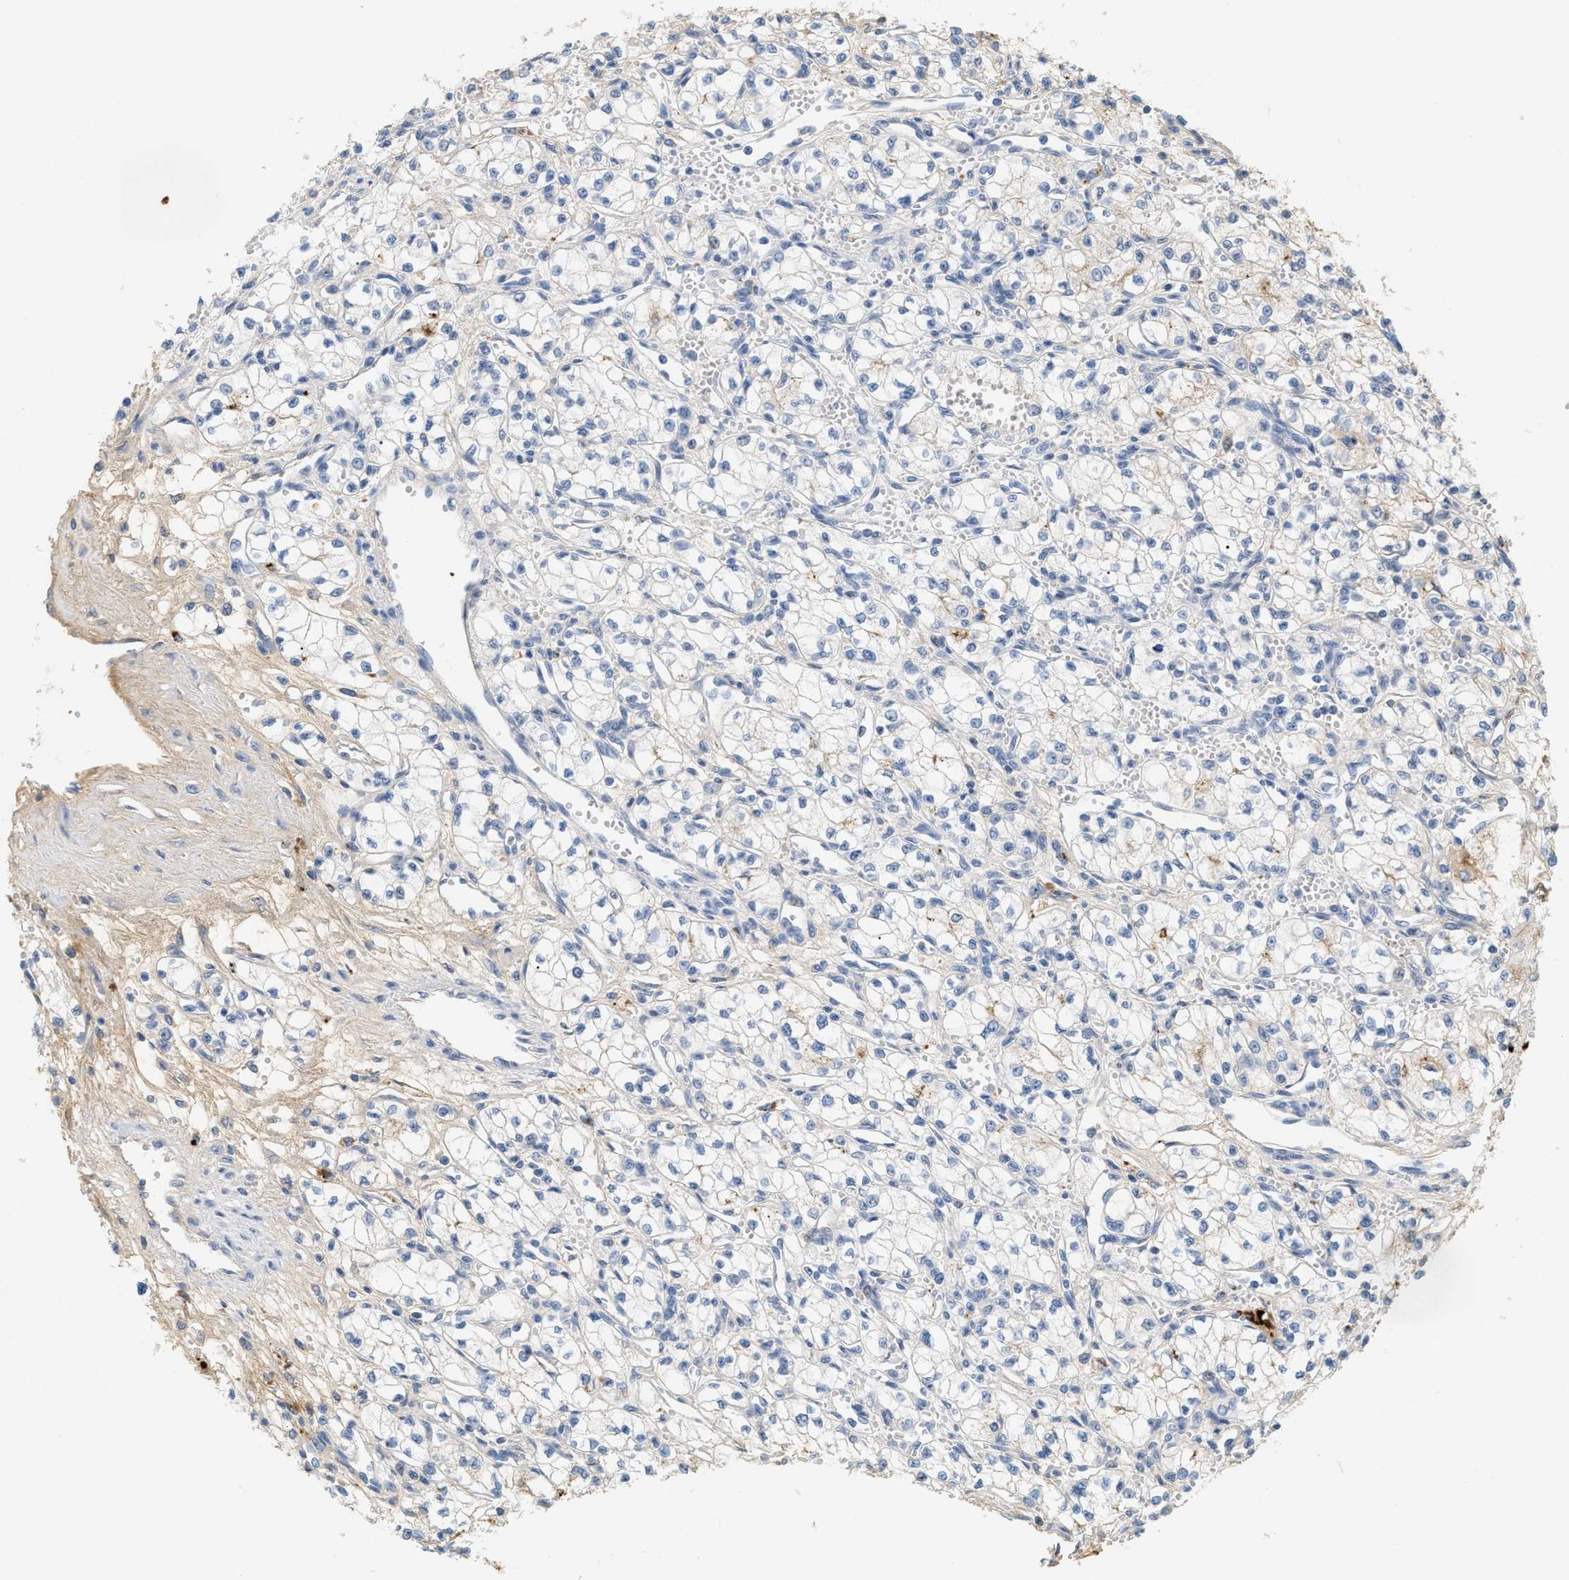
{"staining": {"intensity": "negative", "quantity": "none", "location": "none"}, "tissue": "renal cancer", "cell_type": "Tumor cells", "image_type": "cancer", "snomed": [{"axis": "morphology", "description": "Normal tissue, NOS"}, {"axis": "morphology", "description": "Adenocarcinoma, NOS"}, {"axis": "topography", "description": "Kidney"}], "caption": "Immunohistochemistry micrograph of neoplastic tissue: human renal cancer (adenocarcinoma) stained with DAB (3,3'-diaminobenzidine) exhibits no significant protein expression in tumor cells. Brightfield microscopy of immunohistochemistry (IHC) stained with DAB (brown) and hematoxylin (blue), captured at high magnification.", "gene": "CFH", "patient": {"sex": "male", "age": 59}}